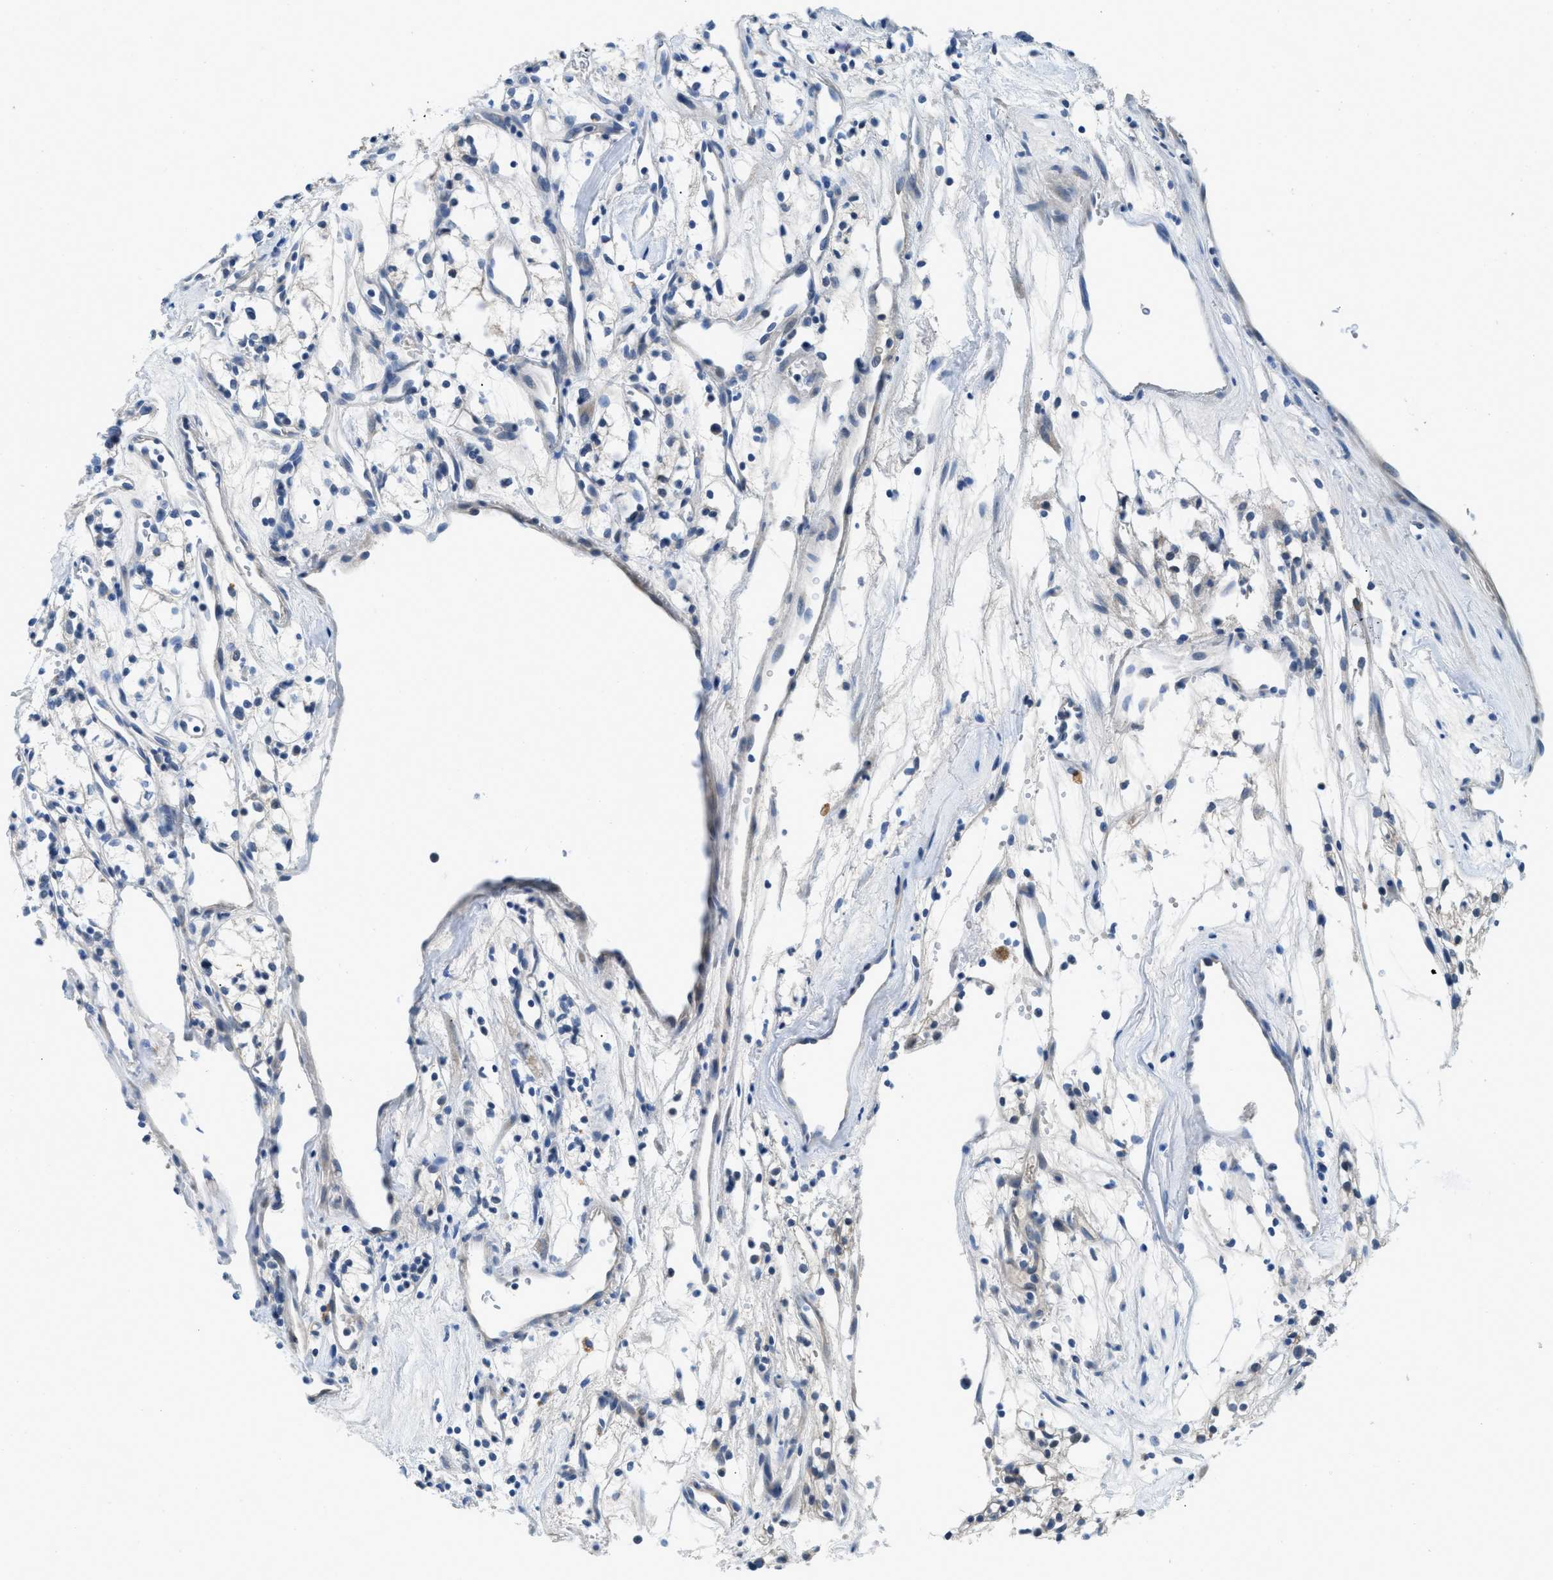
{"staining": {"intensity": "negative", "quantity": "none", "location": "none"}, "tissue": "renal cancer", "cell_type": "Tumor cells", "image_type": "cancer", "snomed": [{"axis": "morphology", "description": "Adenocarcinoma, NOS"}, {"axis": "topography", "description": "Kidney"}], "caption": "Renal cancer was stained to show a protein in brown. There is no significant expression in tumor cells. (DAB immunohistochemistry (IHC) visualized using brightfield microscopy, high magnification).", "gene": "TSPAN3", "patient": {"sex": "male", "age": 59}}